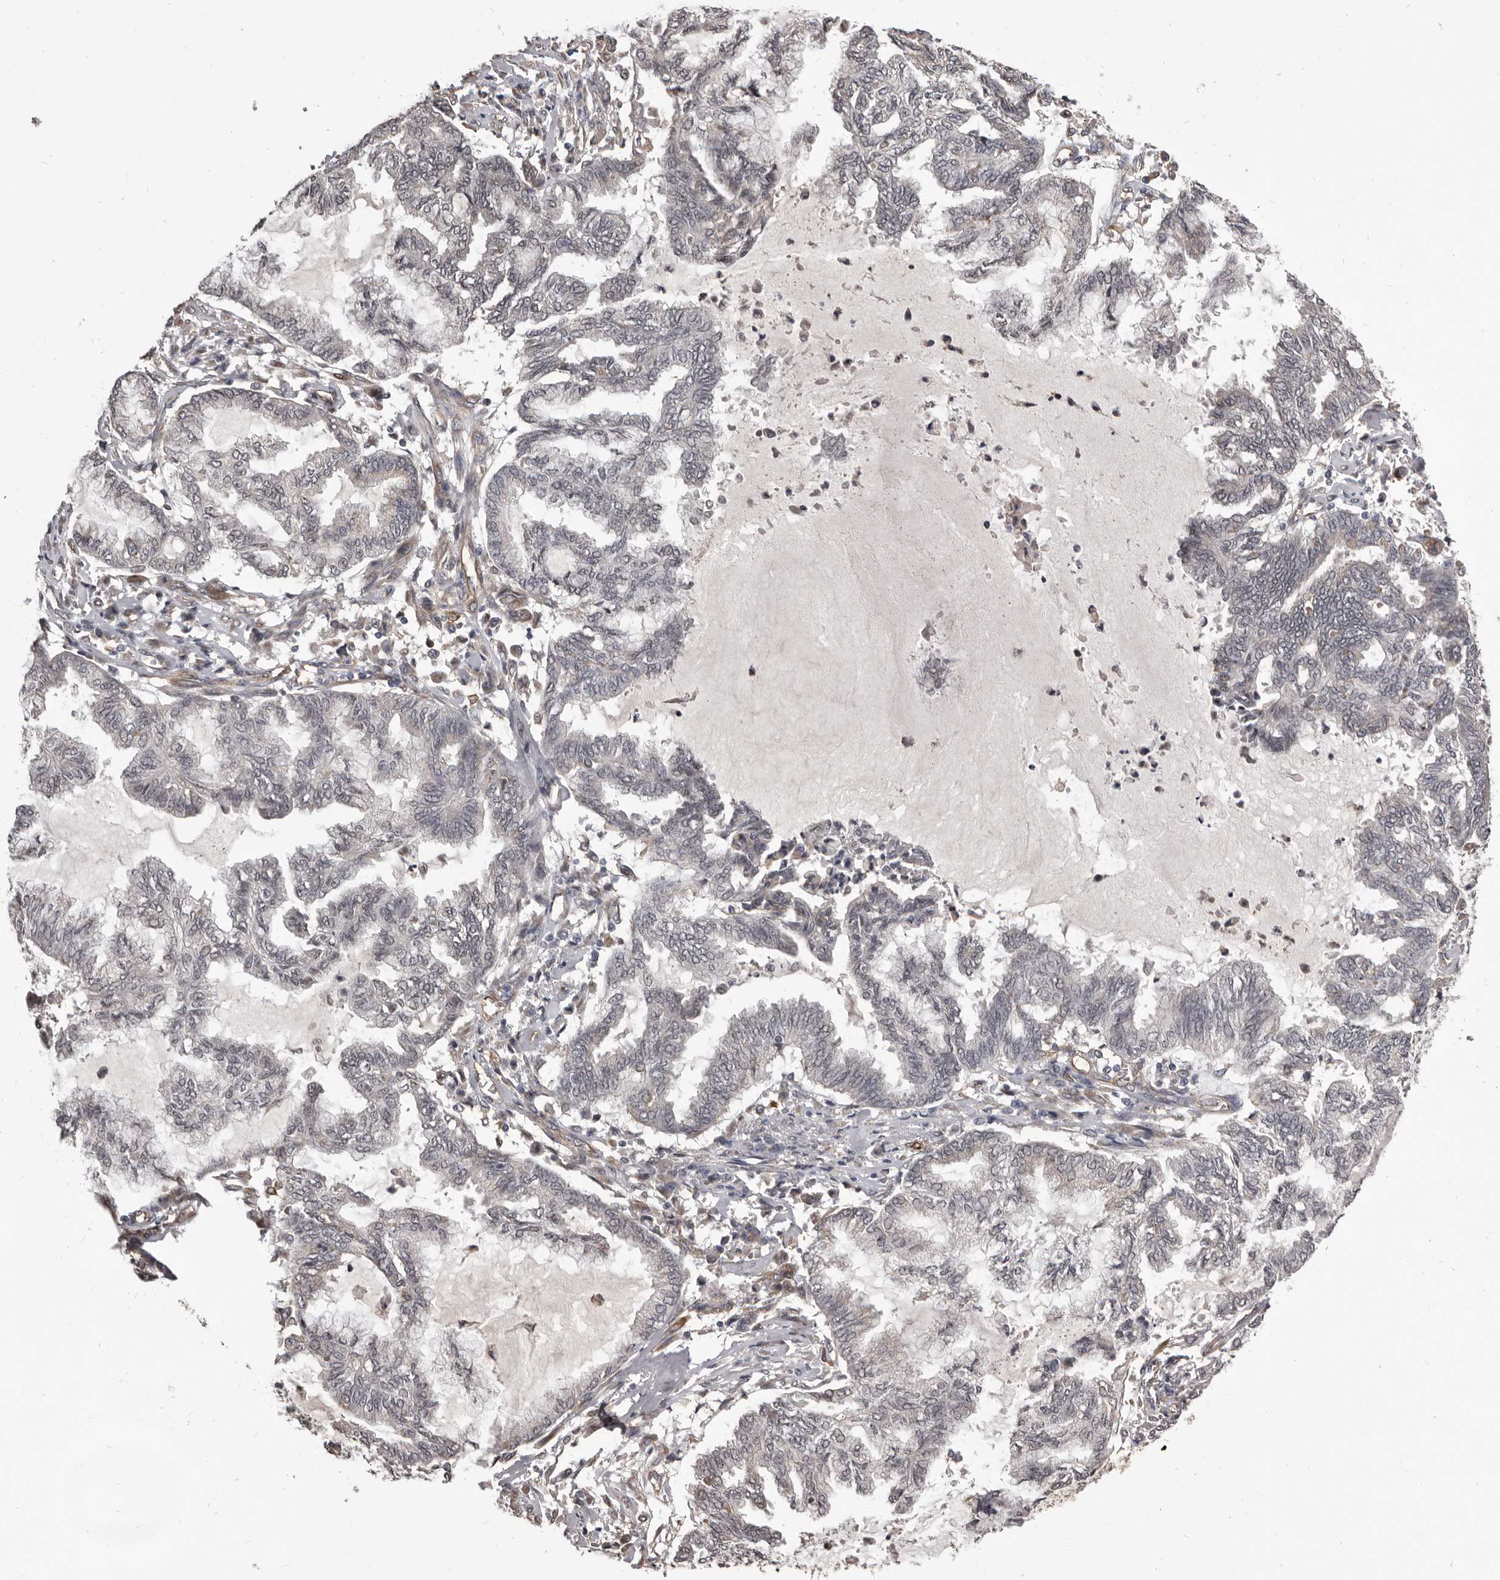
{"staining": {"intensity": "weak", "quantity": "<25%", "location": "cytoplasmic/membranous"}, "tissue": "endometrial cancer", "cell_type": "Tumor cells", "image_type": "cancer", "snomed": [{"axis": "morphology", "description": "Adenocarcinoma, NOS"}, {"axis": "topography", "description": "Endometrium"}], "caption": "A photomicrograph of human endometrial cancer (adenocarcinoma) is negative for staining in tumor cells.", "gene": "ADAMTS20", "patient": {"sex": "female", "age": 86}}